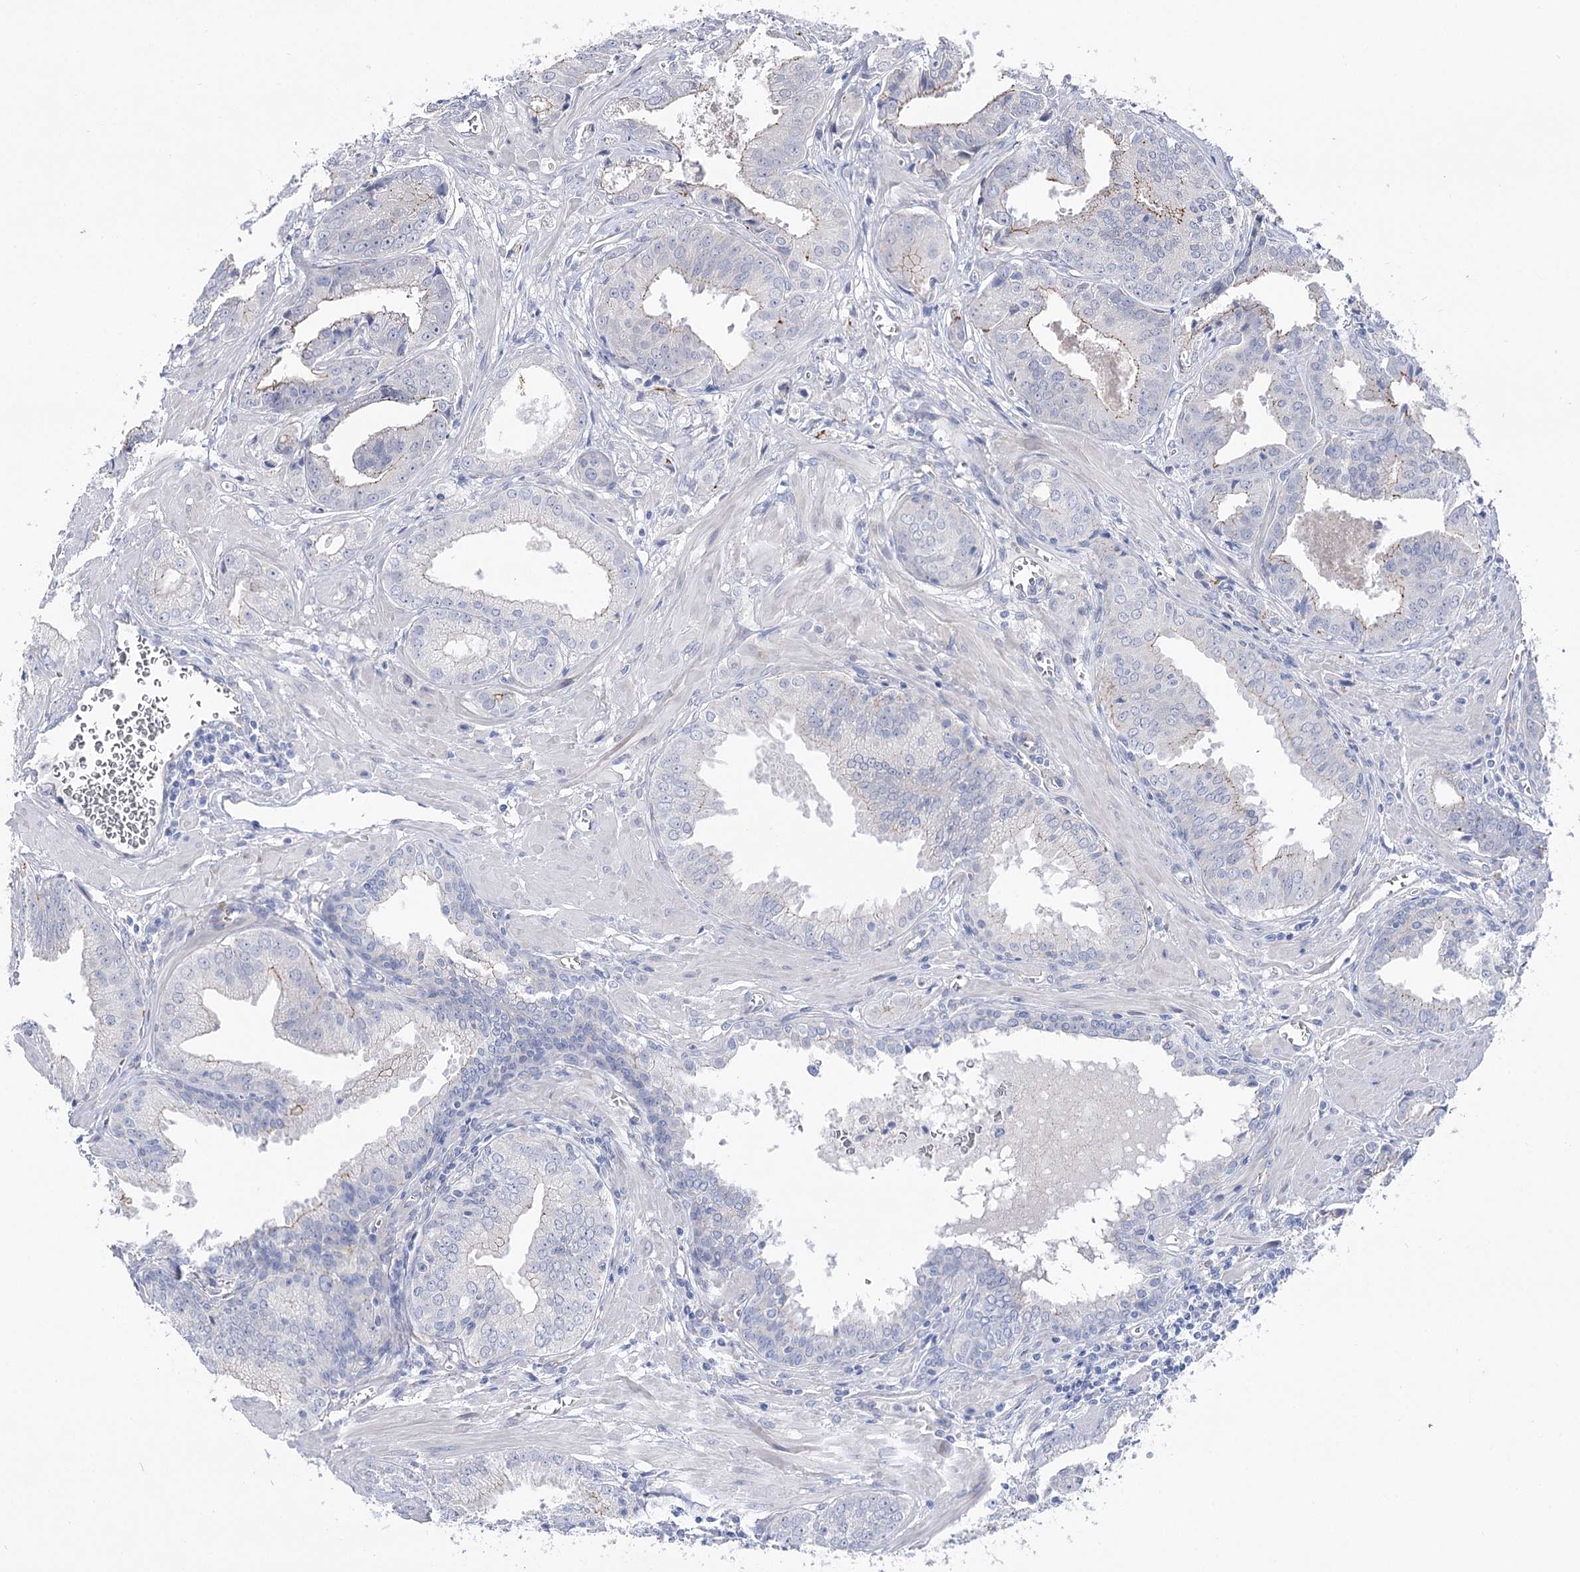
{"staining": {"intensity": "negative", "quantity": "none", "location": "none"}, "tissue": "prostate cancer", "cell_type": "Tumor cells", "image_type": "cancer", "snomed": [{"axis": "morphology", "description": "Adenocarcinoma, Low grade"}, {"axis": "topography", "description": "Prostate"}], "caption": "Protein analysis of prostate cancer (adenocarcinoma (low-grade)) shows no significant positivity in tumor cells. Nuclei are stained in blue.", "gene": "NRAP", "patient": {"sex": "male", "age": 67}}